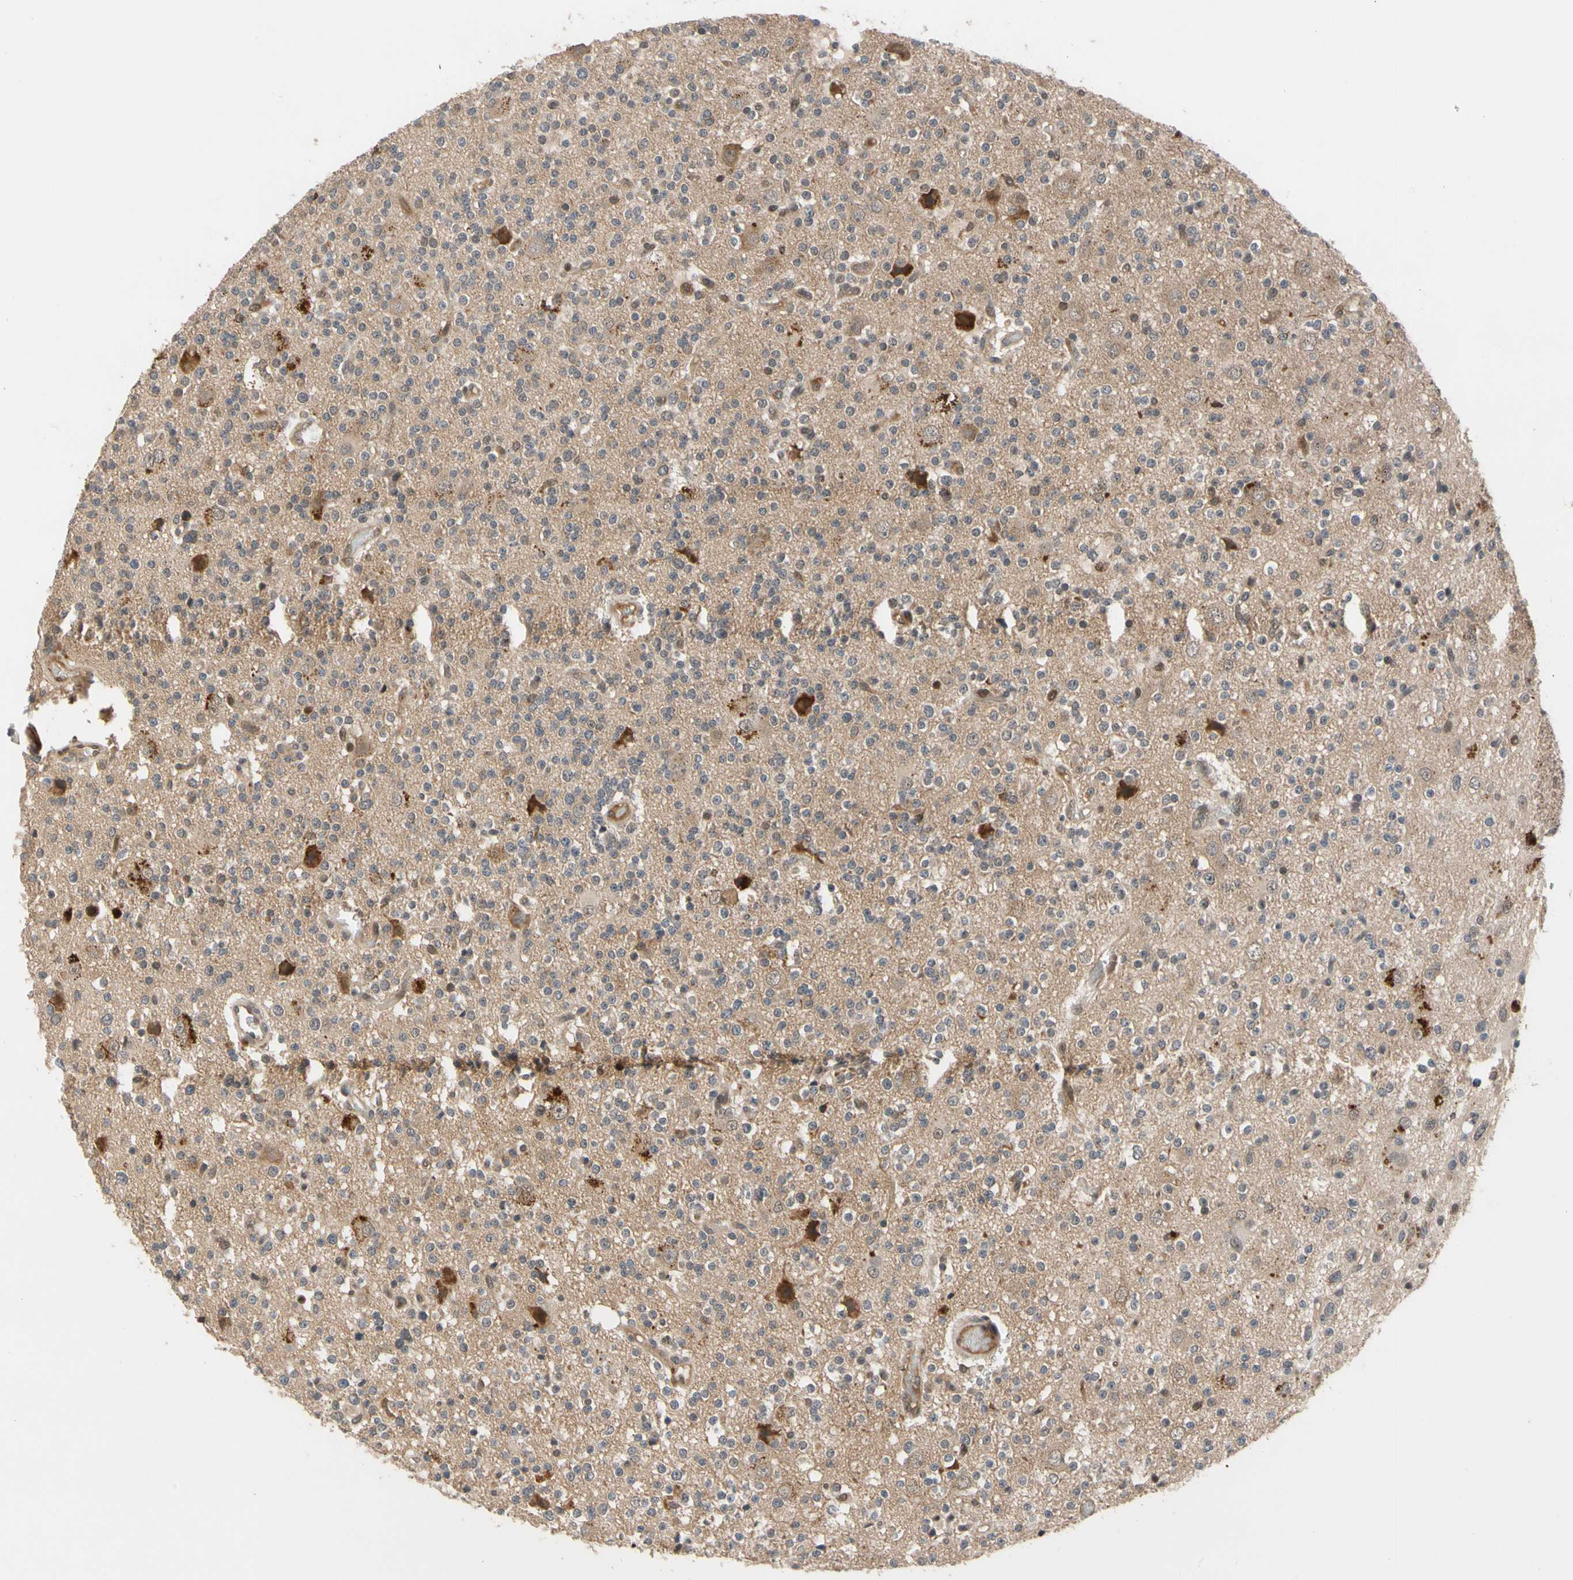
{"staining": {"intensity": "strong", "quantity": "<25%", "location": "cytoplasmic/membranous"}, "tissue": "glioma", "cell_type": "Tumor cells", "image_type": "cancer", "snomed": [{"axis": "morphology", "description": "Glioma, malignant, High grade"}, {"axis": "topography", "description": "Brain"}], "caption": "Protein expression analysis of glioma demonstrates strong cytoplasmic/membranous positivity in approximately <25% of tumor cells.", "gene": "CYTIP", "patient": {"sex": "male", "age": 47}}